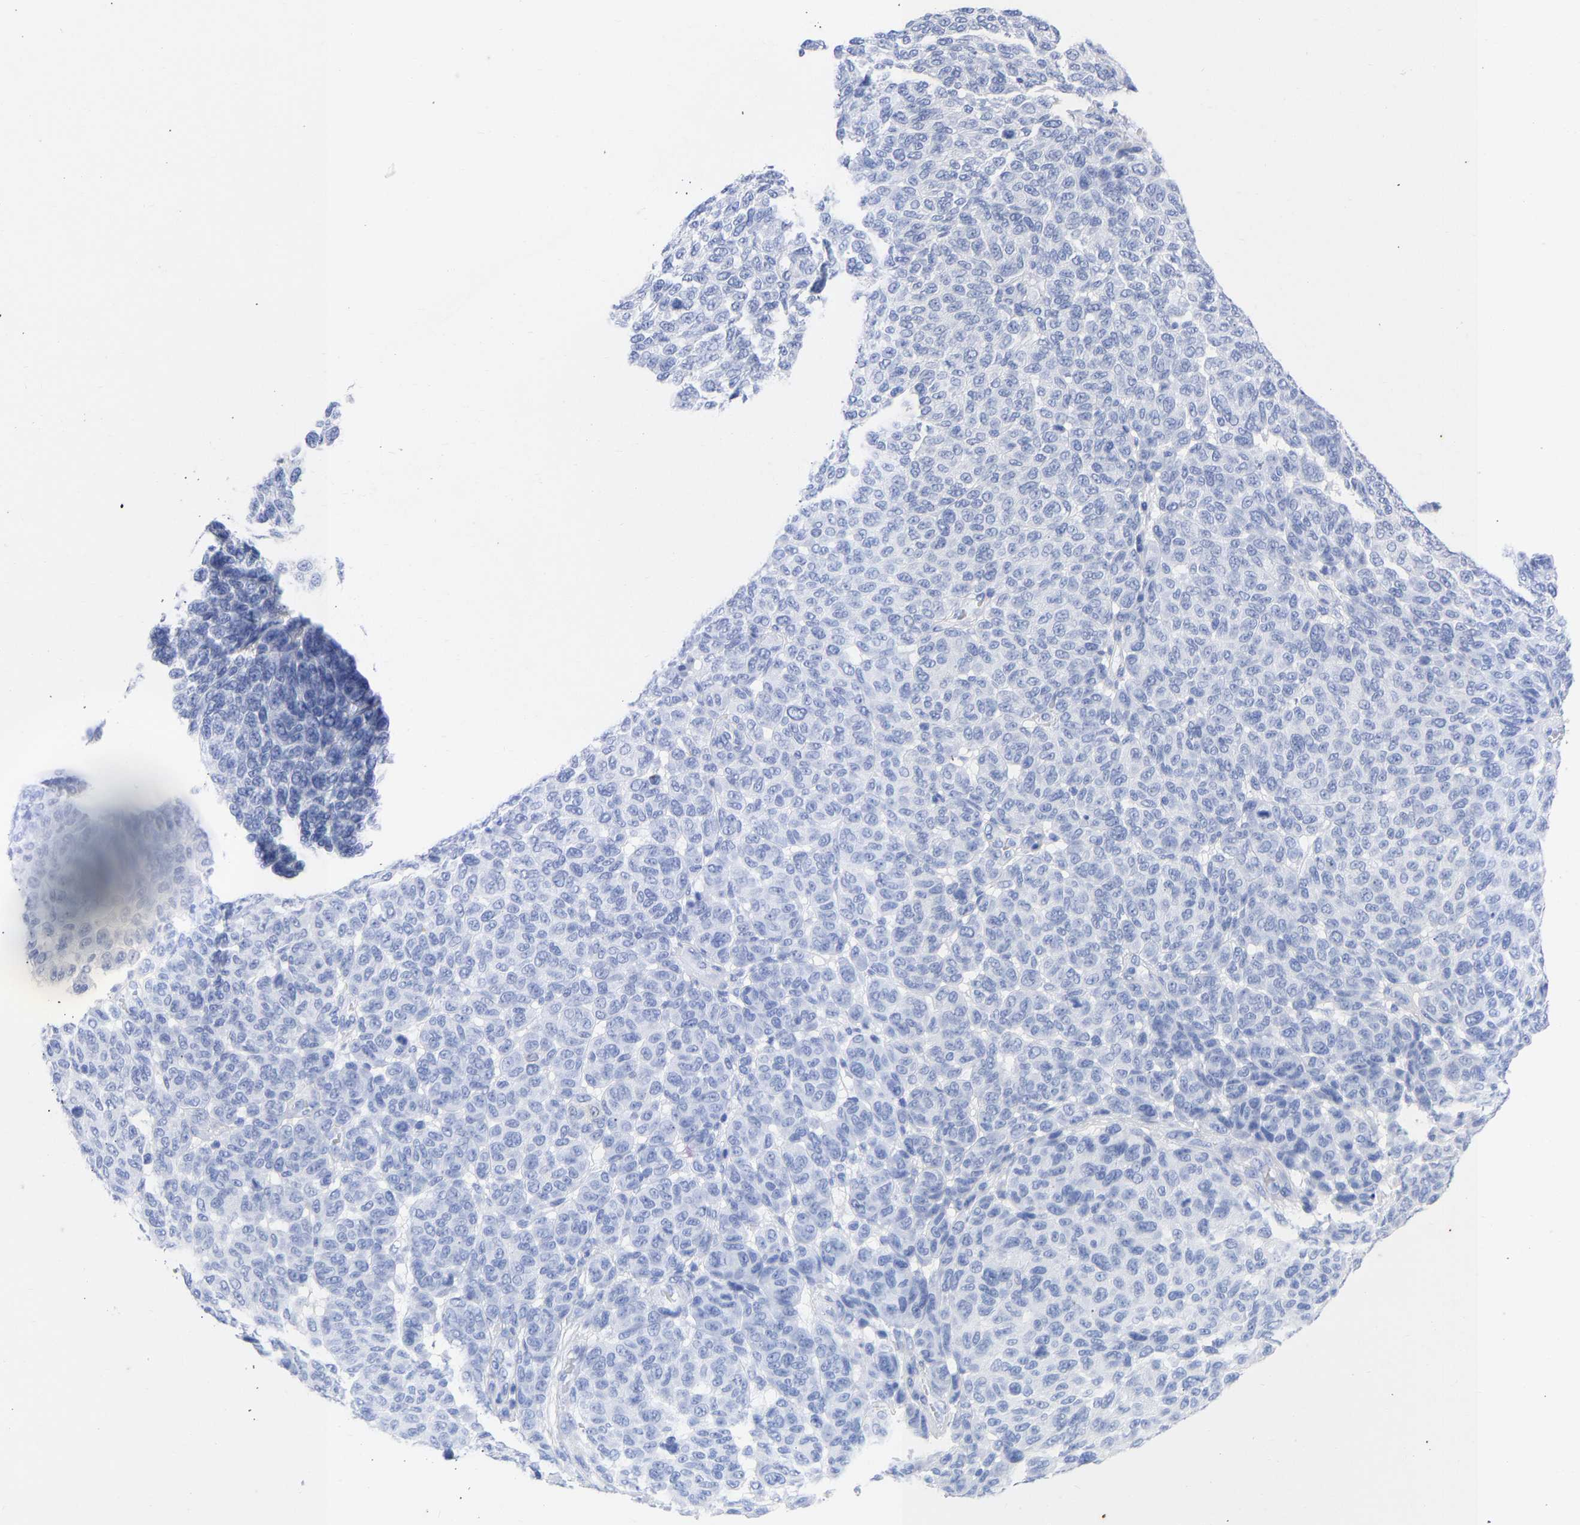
{"staining": {"intensity": "negative", "quantity": "none", "location": "none"}, "tissue": "melanoma", "cell_type": "Tumor cells", "image_type": "cancer", "snomed": [{"axis": "morphology", "description": "Malignant melanoma, NOS"}, {"axis": "topography", "description": "Skin"}], "caption": "Immunohistochemistry photomicrograph of neoplastic tissue: malignant melanoma stained with DAB reveals no significant protein expression in tumor cells. The staining is performed using DAB (3,3'-diaminobenzidine) brown chromogen with nuclei counter-stained in using hematoxylin.", "gene": "KRT1", "patient": {"sex": "male", "age": 59}}